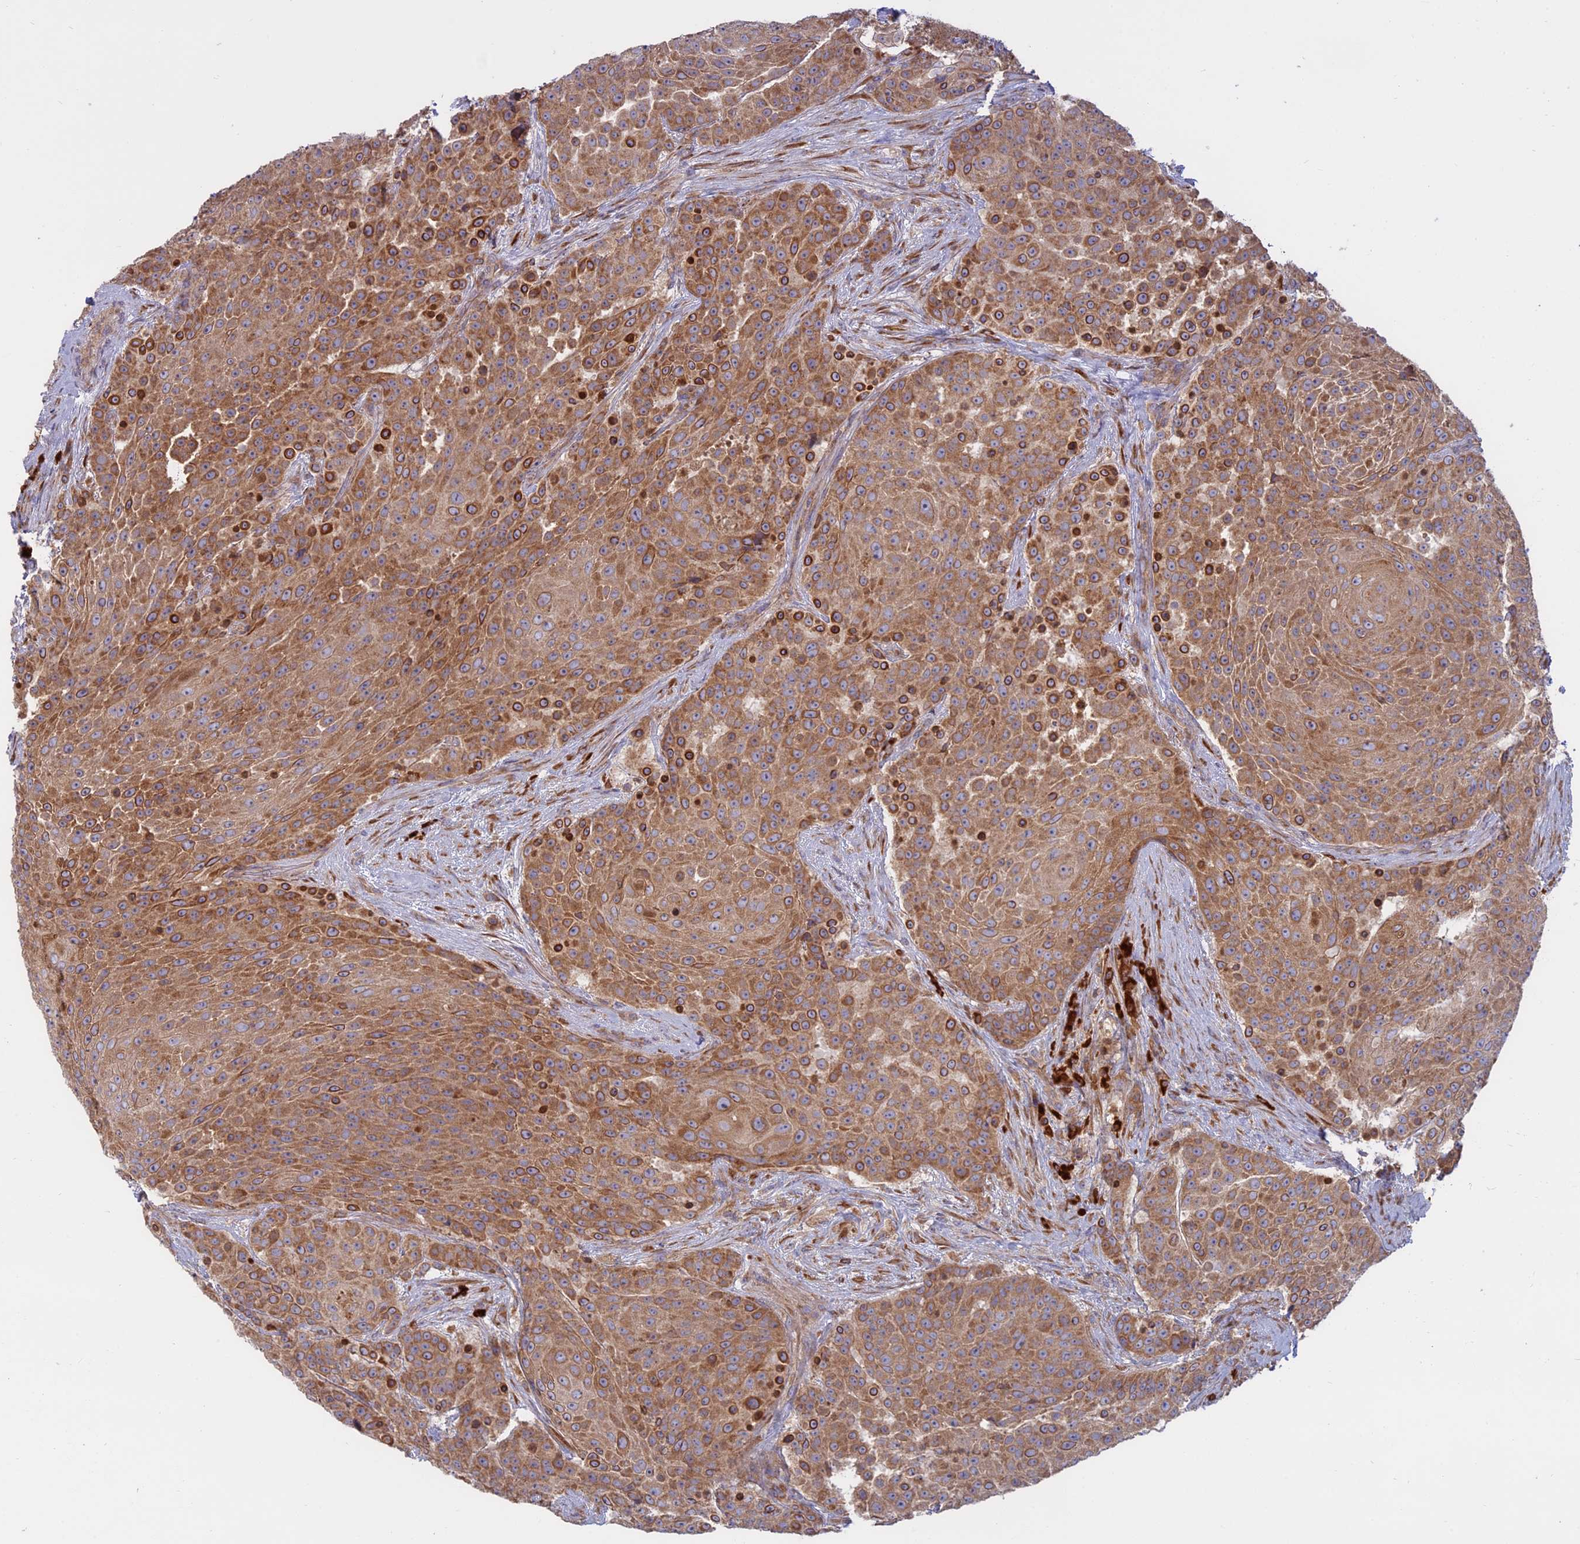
{"staining": {"intensity": "moderate", "quantity": ">75%", "location": "cytoplasmic/membranous"}, "tissue": "urothelial cancer", "cell_type": "Tumor cells", "image_type": "cancer", "snomed": [{"axis": "morphology", "description": "Urothelial carcinoma, High grade"}, {"axis": "topography", "description": "Urinary bladder"}], "caption": "Approximately >75% of tumor cells in human urothelial carcinoma (high-grade) demonstrate moderate cytoplasmic/membranous protein positivity as visualized by brown immunohistochemical staining.", "gene": "TMEM208", "patient": {"sex": "female", "age": 63}}